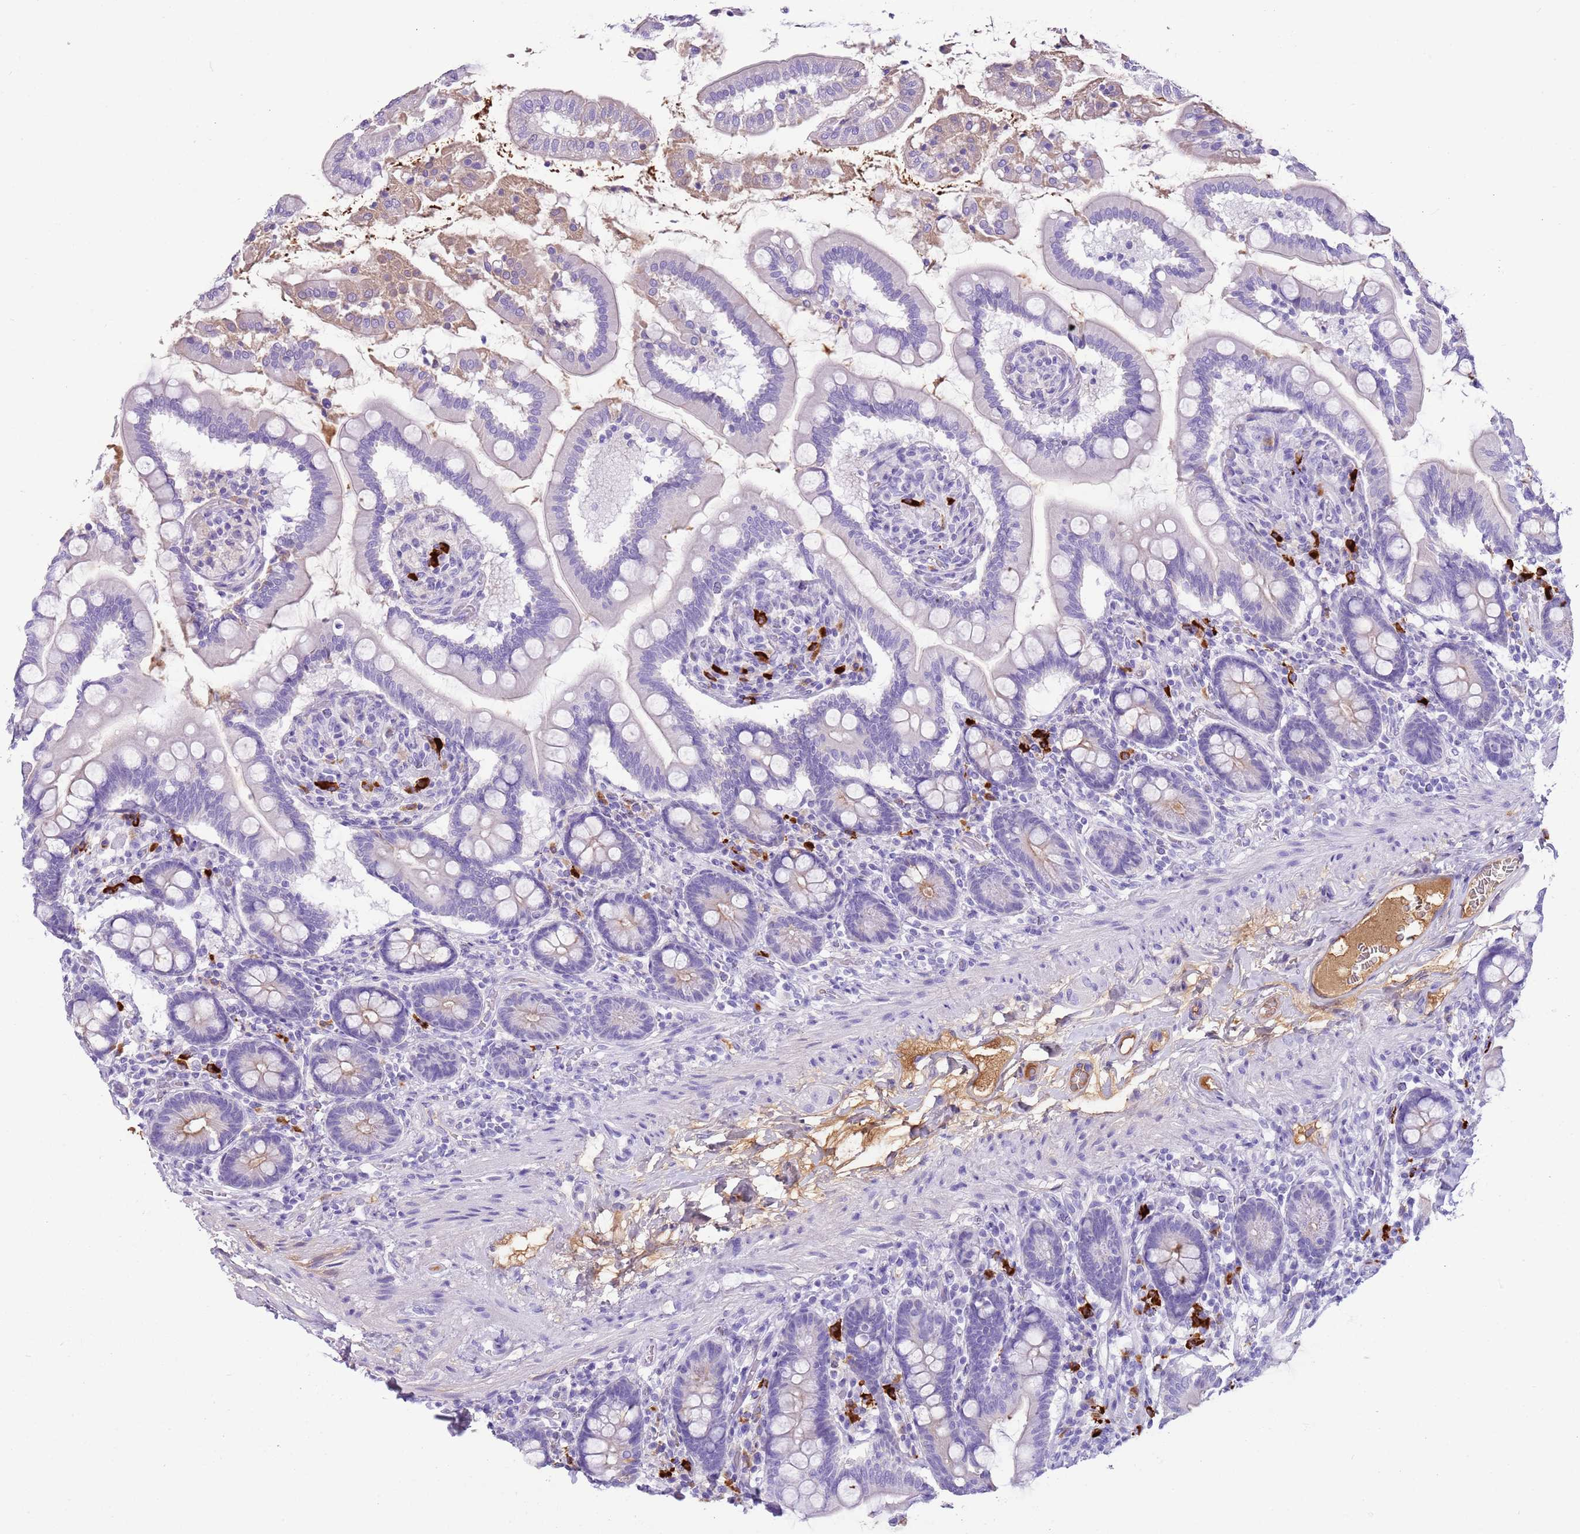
{"staining": {"intensity": "negative", "quantity": "none", "location": "none"}, "tissue": "small intestine", "cell_type": "Glandular cells", "image_type": "normal", "snomed": [{"axis": "morphology", "description": "Normal tissue, NOS"}, {"axis": "topography", "description": "Small intestine"}], "caption": "This is an immunohistochemistry histopathology image of benign small intestine. There is no staining in glandular cells.", "gene": "IGKV3", "patient": {"sex": "female", "age": 64}}